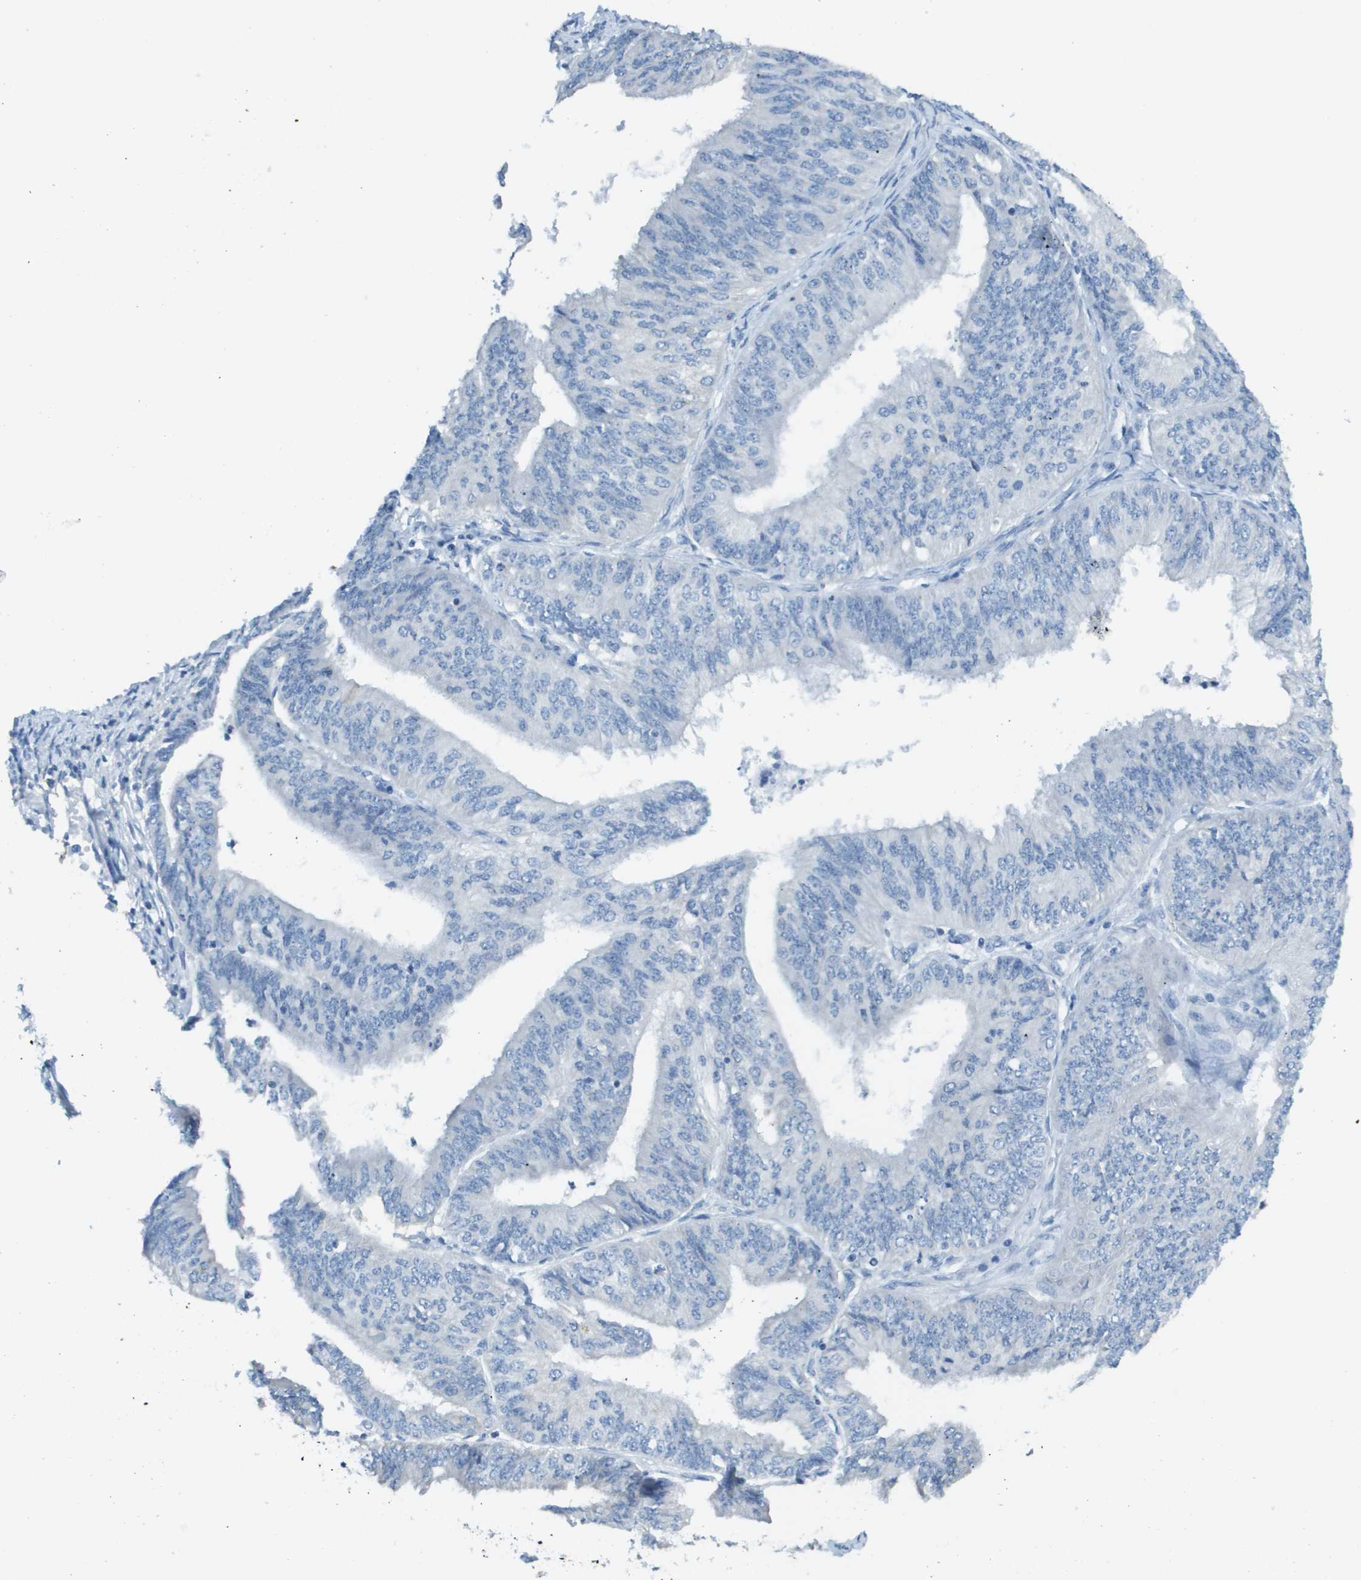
{"staining": {"intensity": "negative", "quantity": "none", "location": "none"}, "tissue": "endometrial cancer", "cell_type": "Tumor cells", "image_type": "cancer", "snomed": [{"axis": "morphology", "description": "Adenocarcinoma, NOS"}, {"axis": "topography", "description": "Endometrium"}], "caption": "Photomicrograph shows no significant protein positivity in tumor cells of adenocarcinoma (endometrial). (Brightfield microscopy of DAB (3,3'-diaminobenzidine) immunohistochemistry (IHC) at high magnification).", "gene": "PTGDR2", "patient": {"sex": "female", "age": 58}}